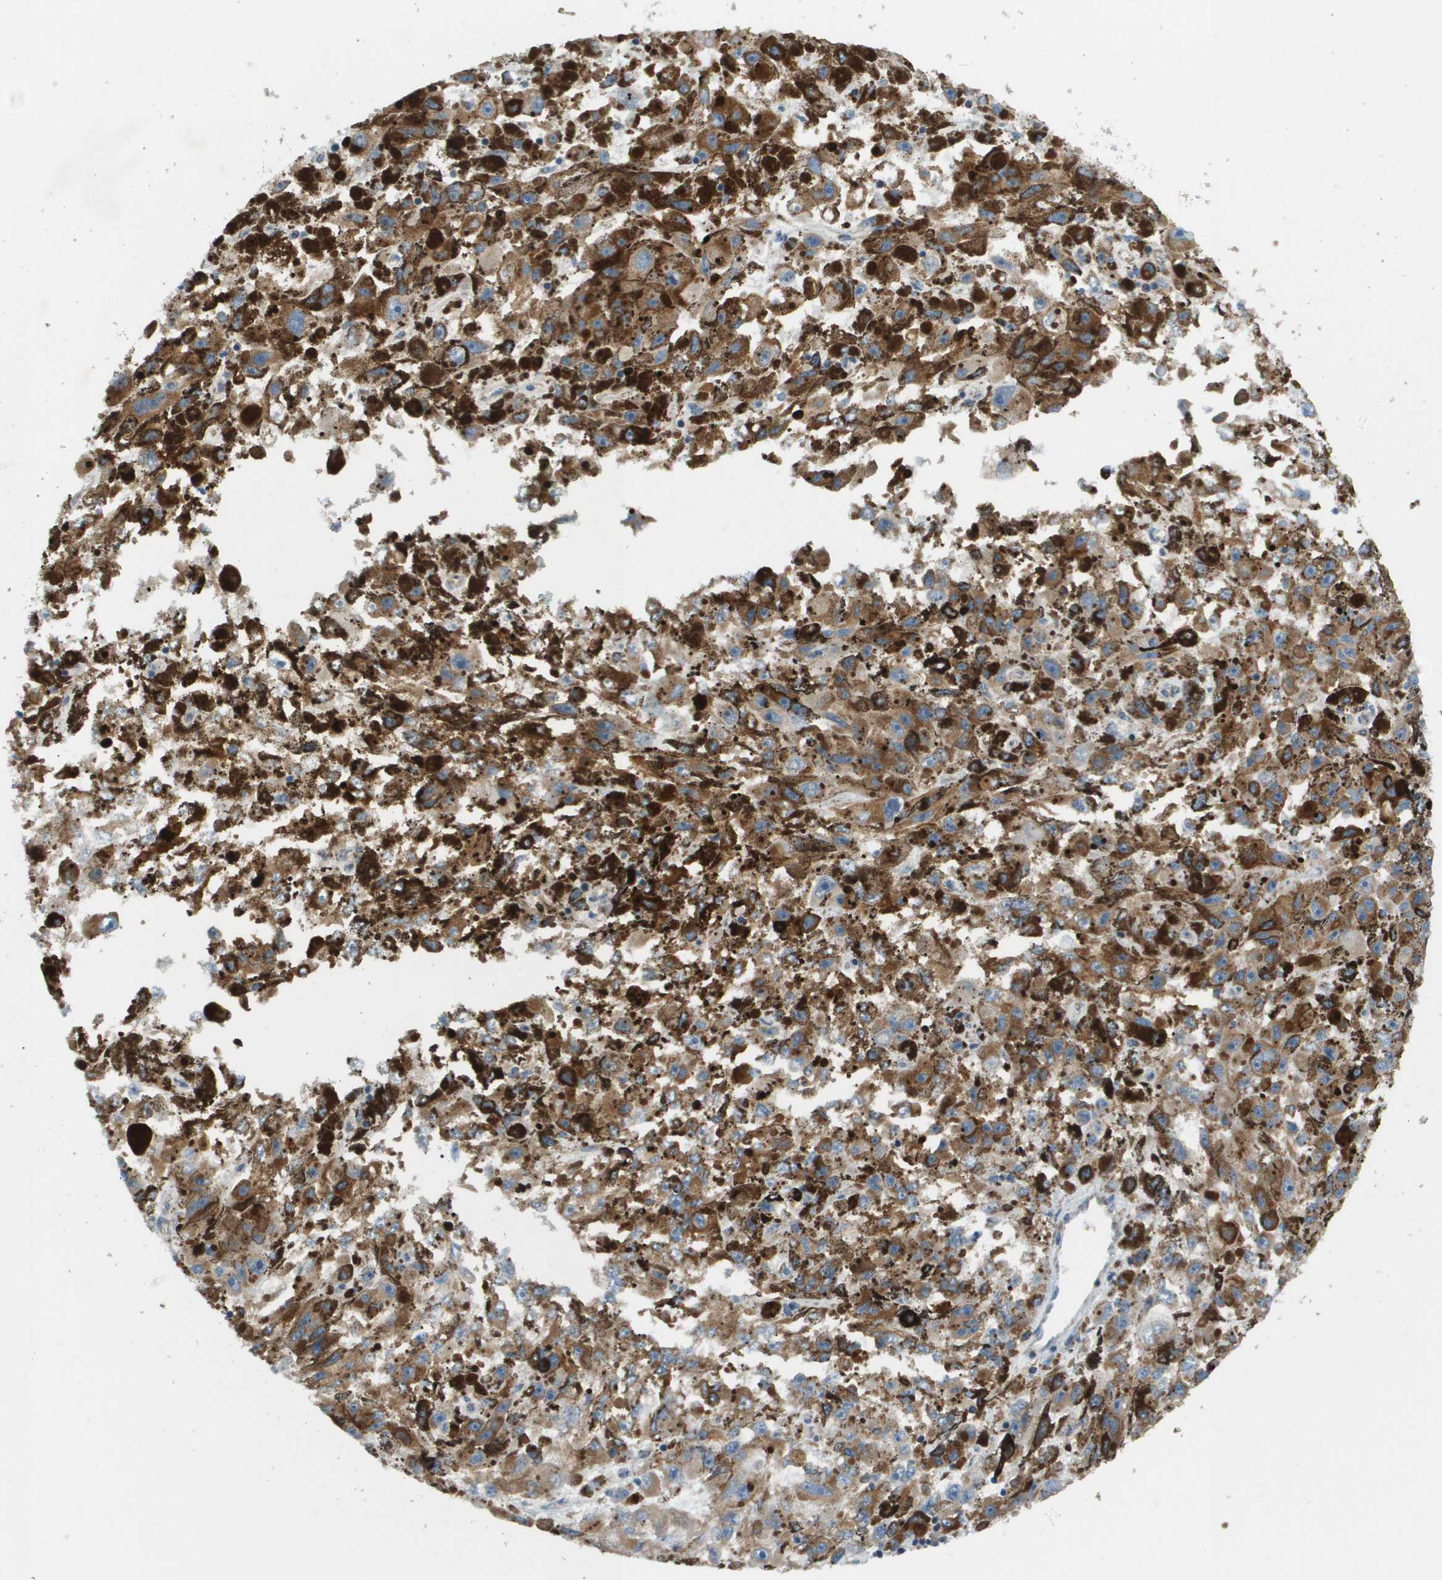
{"staining": {"intensity": "moderate", "quantity": ">75%", "location": "cytoplasmic/membranous"}, "tissue": "melanoma", "cell_type": "Tumor cells", "image_type": "cancer", "snomed": [{"axis": "morphology", "description": "Malignant melanoma, NOS"}, {"axis": "topography", "description": "Skin"}], "caption": "Melanoma tissue shows moderate cytoplasmic/membranous expression in about >75% of tumor cells, visualized by immunohistochemistry. (IHC, brightfield microscopy, high magnification).", "gene": "TAOK3", "patient": {"sex": "female", "age": 104}}